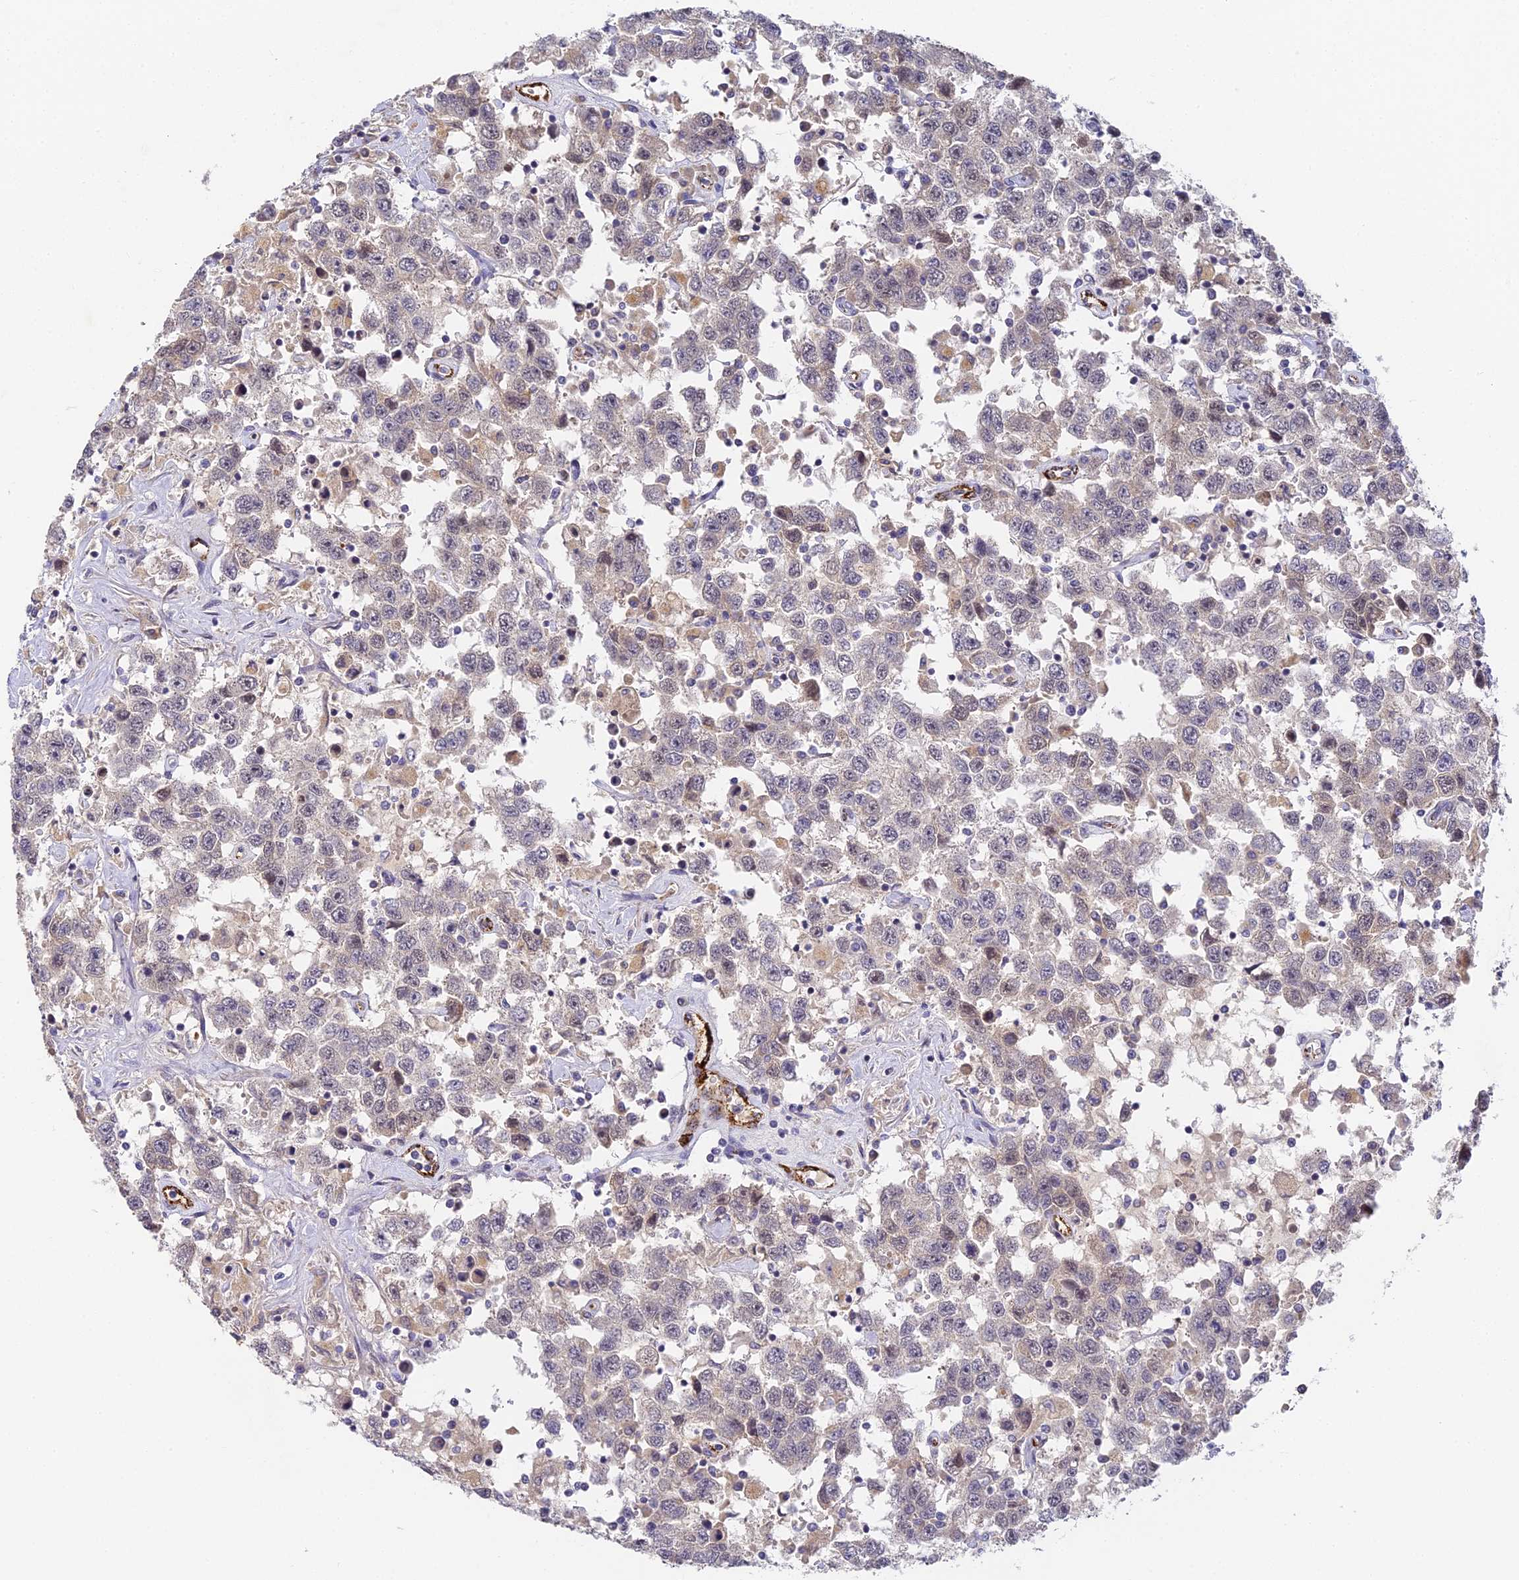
{"staining": {"intensity": "negative", "quantity": "none", "location": "none"}, "tissue": "testis cancer", "cell_type": "Tumor cells", "image_type": "cancer", "snomed": [{"axis": "morphology", "description": "Seminoma, NOS"}, {"axis": "topography", "description": "Testis"}], "caption": "Tumor cells are negative for brown protein staining in seminoma (testis).", "gene": "DNAAF10", "patient": {"sex": "male", "age": 41}}